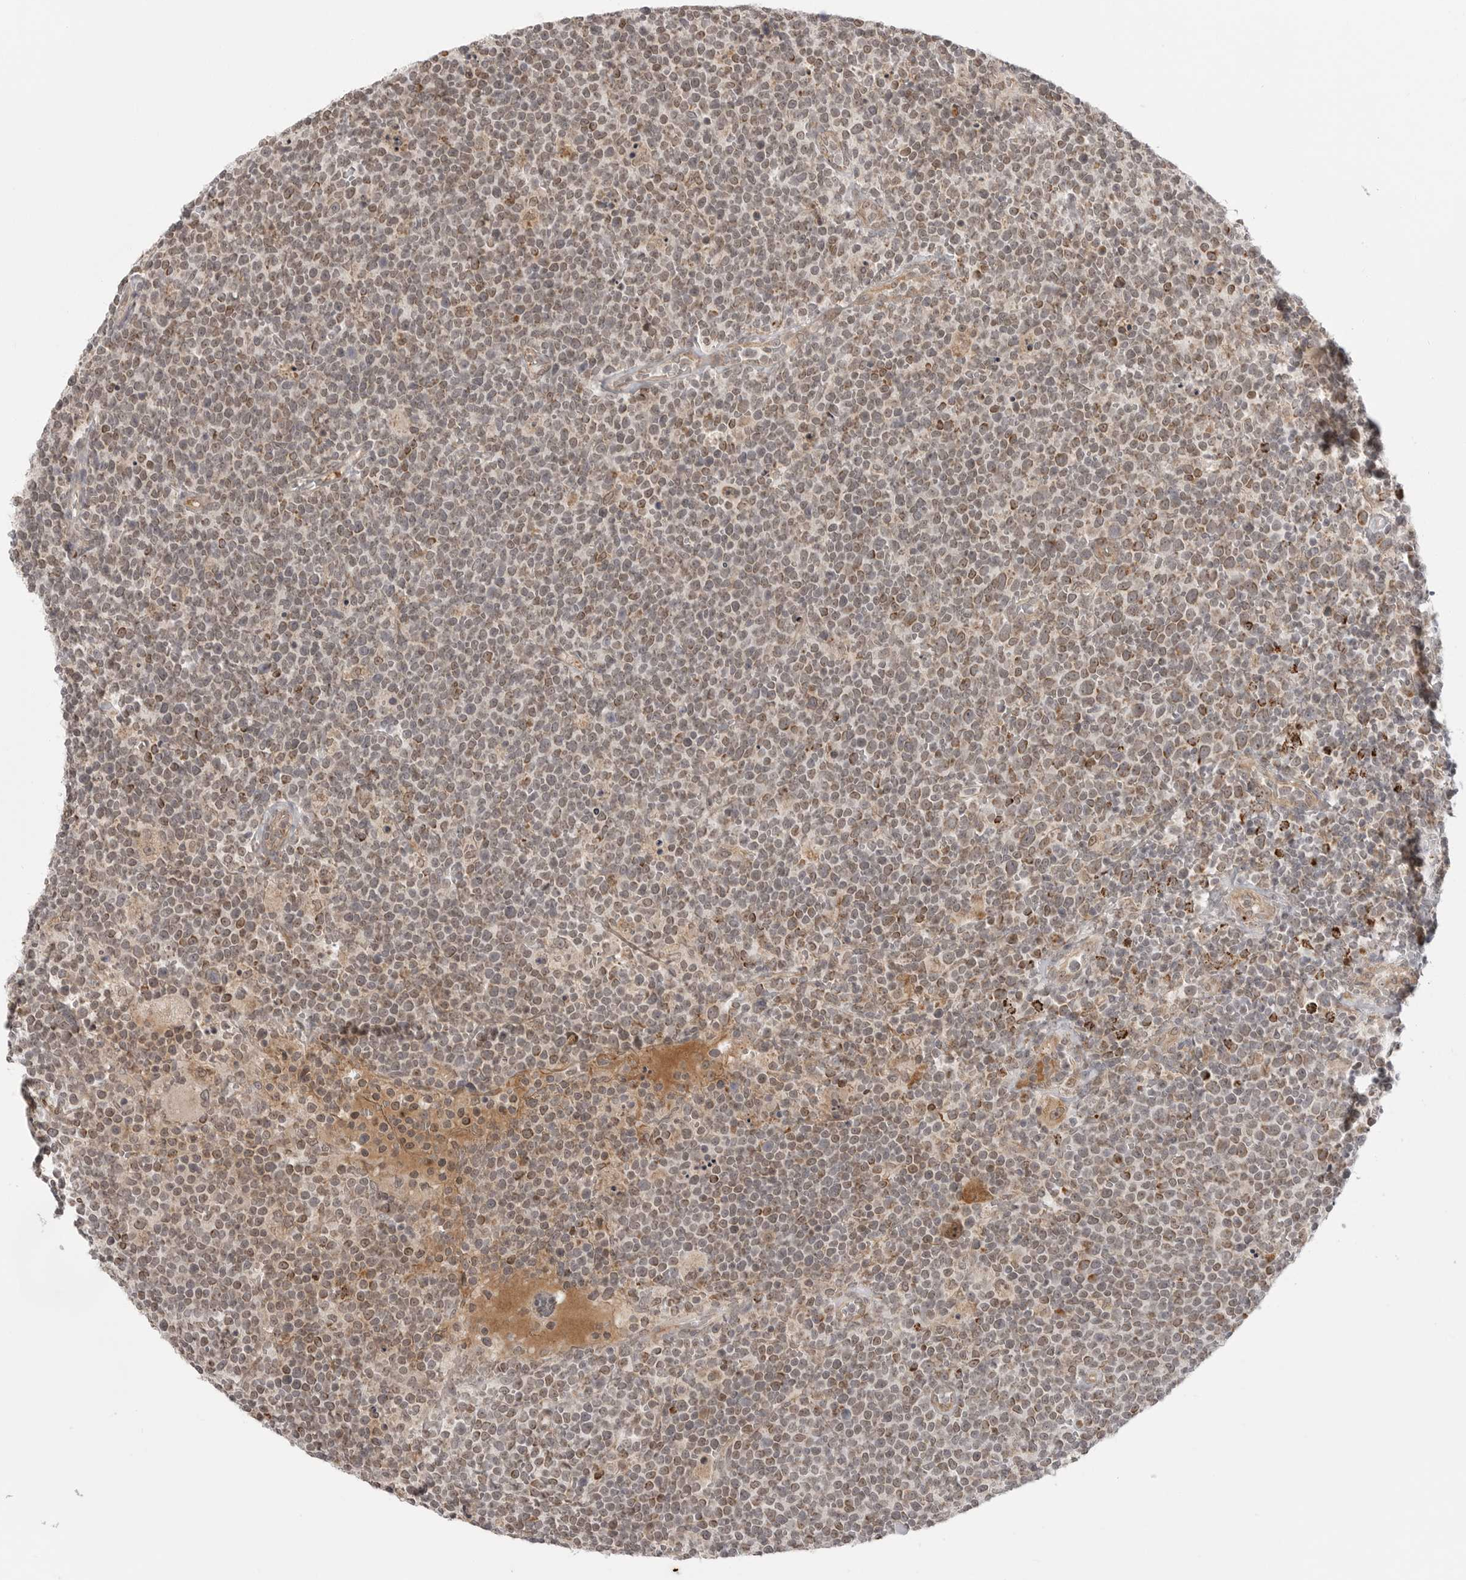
{"staining": {"intensity": "moderate", "quantity": "<25%", "location": "cytoplasmic/membranous,nuclear"}, "tissue": "lymphoma", "cell_type": "Tumor cells", "image_type": "cancer", "snomed": [{"axis": "morphology", "description": "Malignant lymphoma, non-Hodgkin's type, High grade"}, {"axis": "topography", "description": "Lymph node"}], "caption": "An image showing moderate cytoplasmic/membranous and nuclear expression in about <25% of tumor cells in malignant lymphoma, non-Hodgkin's type (high-grade), as visualized by brown immunohistochemical staining.", "gene": "KALRN", "patient": {"sex": "male", "age": 61}}